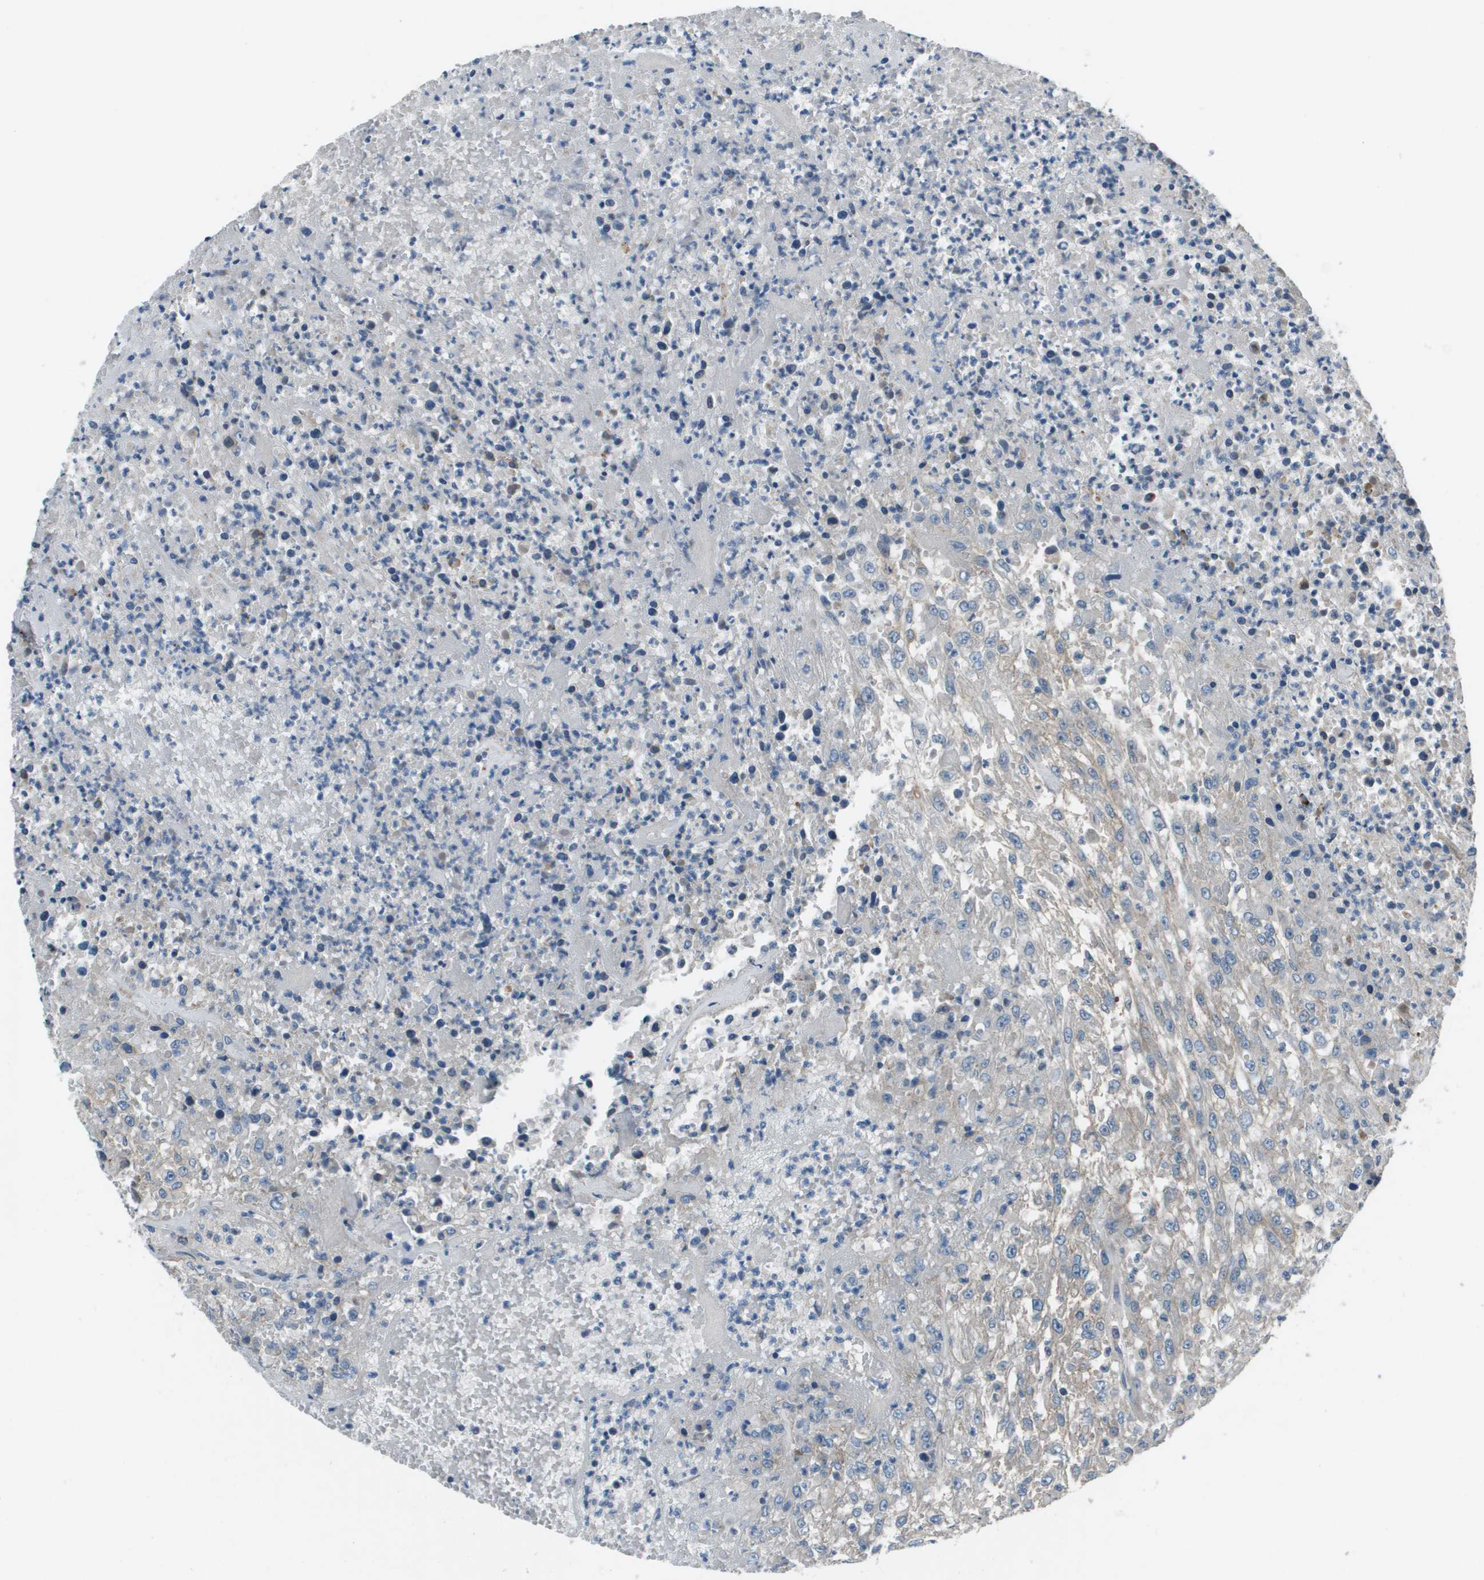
{"staining": {"intensity": "weak", "quantity": "<25%", "location": "cytoplasmic/membranous"}, "tissue": "urothelial cancer", "cell_type": "Tumor cells", "image_type": "cancer", "snomed": [{"axis": "morphology", "description": "Urothelial carcinoma, High grade"}, {"axis": "topography", "description": "Urinary bladder"}], "caption": "Tumor cells show no significant expression in urothelial carcinoma (high-grade).", "gene": "PCOLCE", "patient": {"sex": "male", "age": 46}}